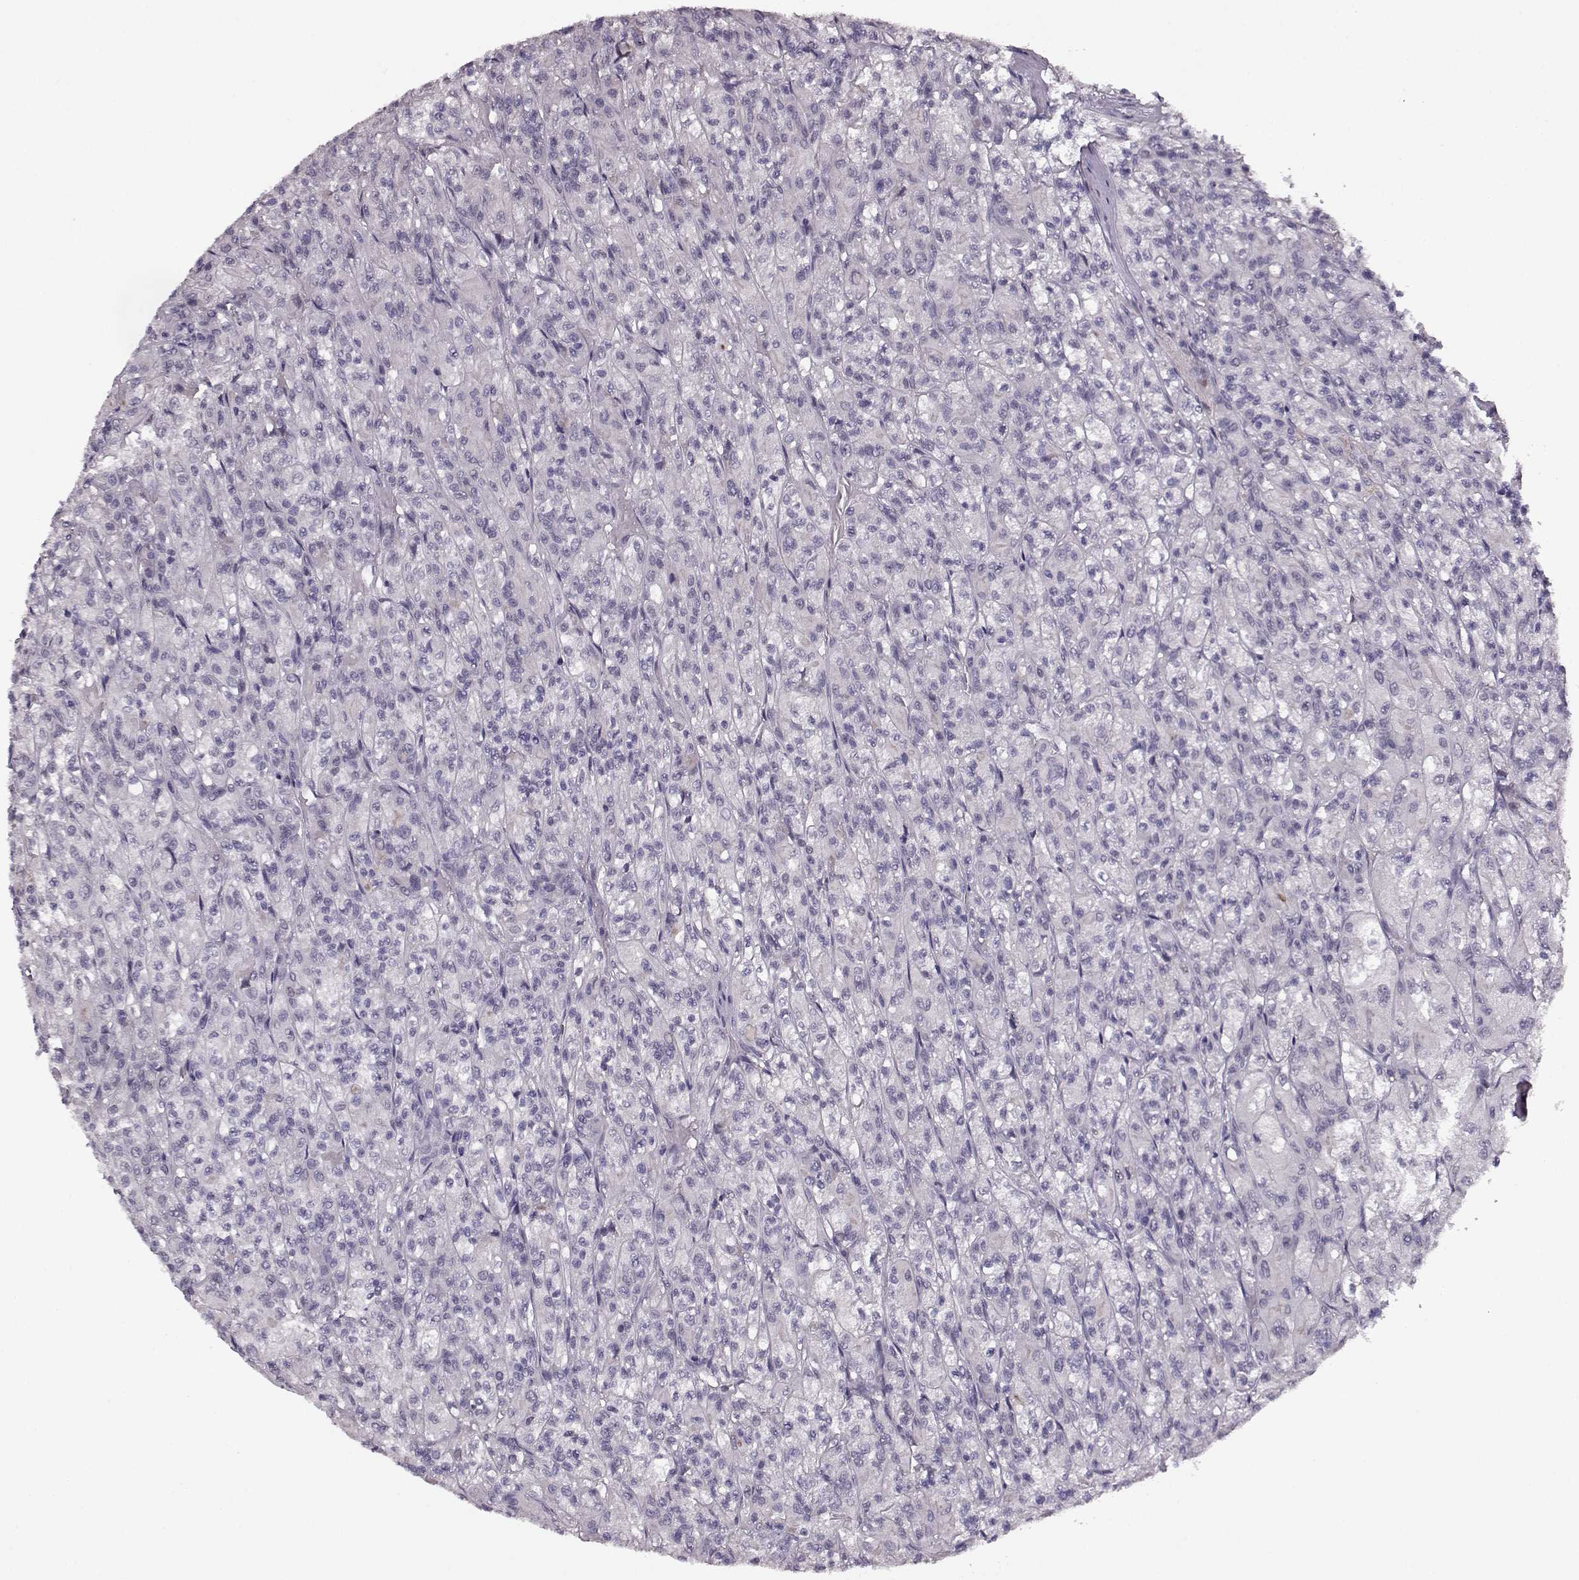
{"staining": {"intensity": "negative", "quantity": "none", "location": "none"}, "tissue": "renal cancer", "cell_type": "Tumor cells", "image_type": "cancer", "snomed": [{"axis": "morphology", "description": "Adenocarcinoma, NOS"}, {"axis": "topography", "description": "Kidney"}], "caption": "A photomicrograph of renal cancer (adenocarcinoma) stained for a protein exhibits no brown staining in tumor cells.", "gene": "RP1L1", "patient": {"sex": "female", "age": 70}}